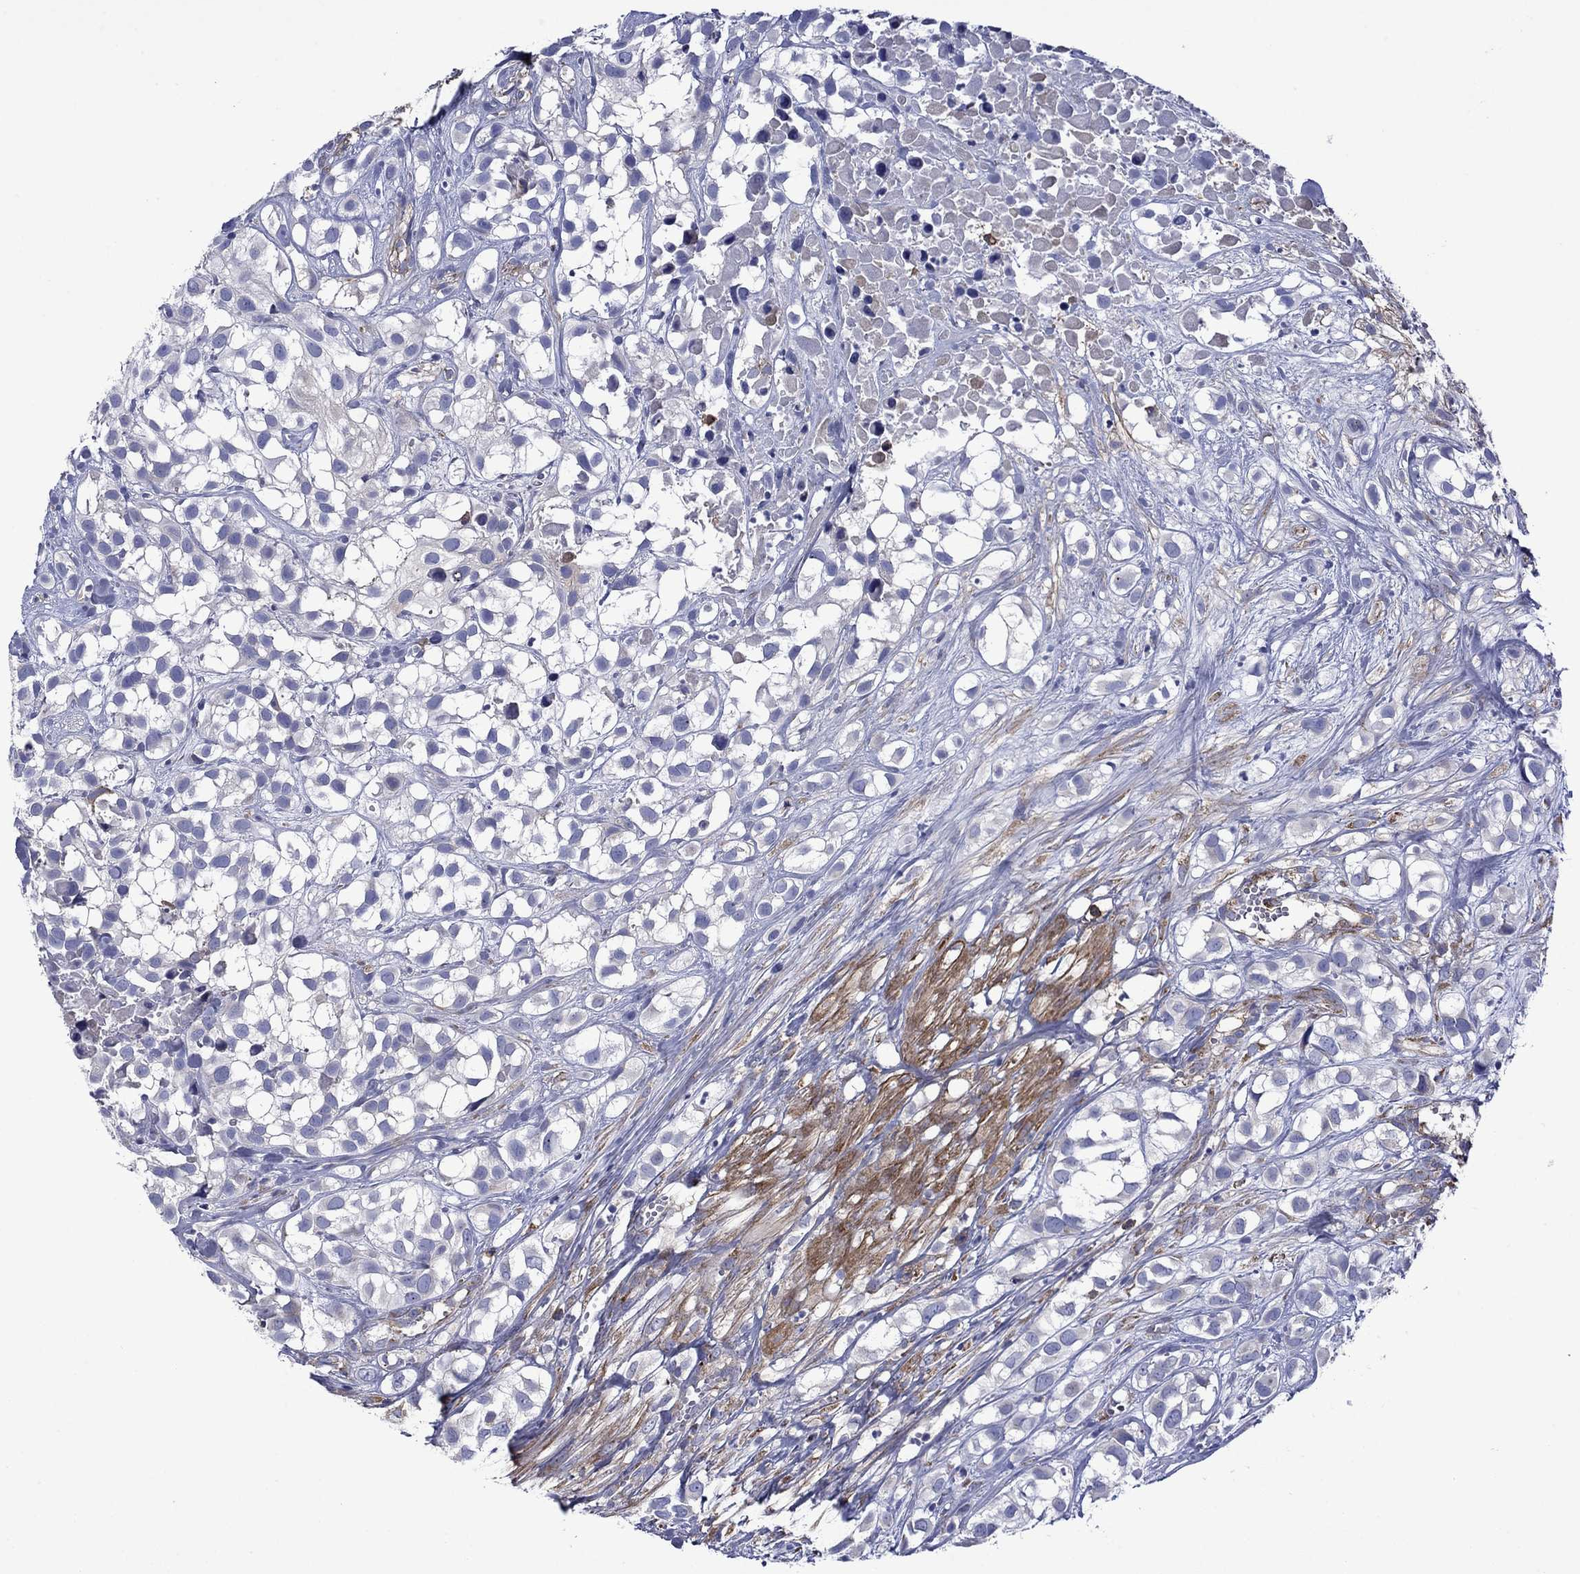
{"staining": {"intensity": "negative", "quantity": "none", "location": "none"}, "tissue": "urothelial cancer", "cell_type": "Tumor cells", "image_type": "cancer", "snomed": [{"axis": "morphology", "description": "Urothelial carcinoma, High grade"}, {"axis": "topography", "description": "Urinary bladder"}], "caption": "DAB immunohistochemical staining of urothelial cancer reveals no significant staining in tumor cells.", "gene": "HSPG2", "patient": {"sex": "male", "age": 56}}